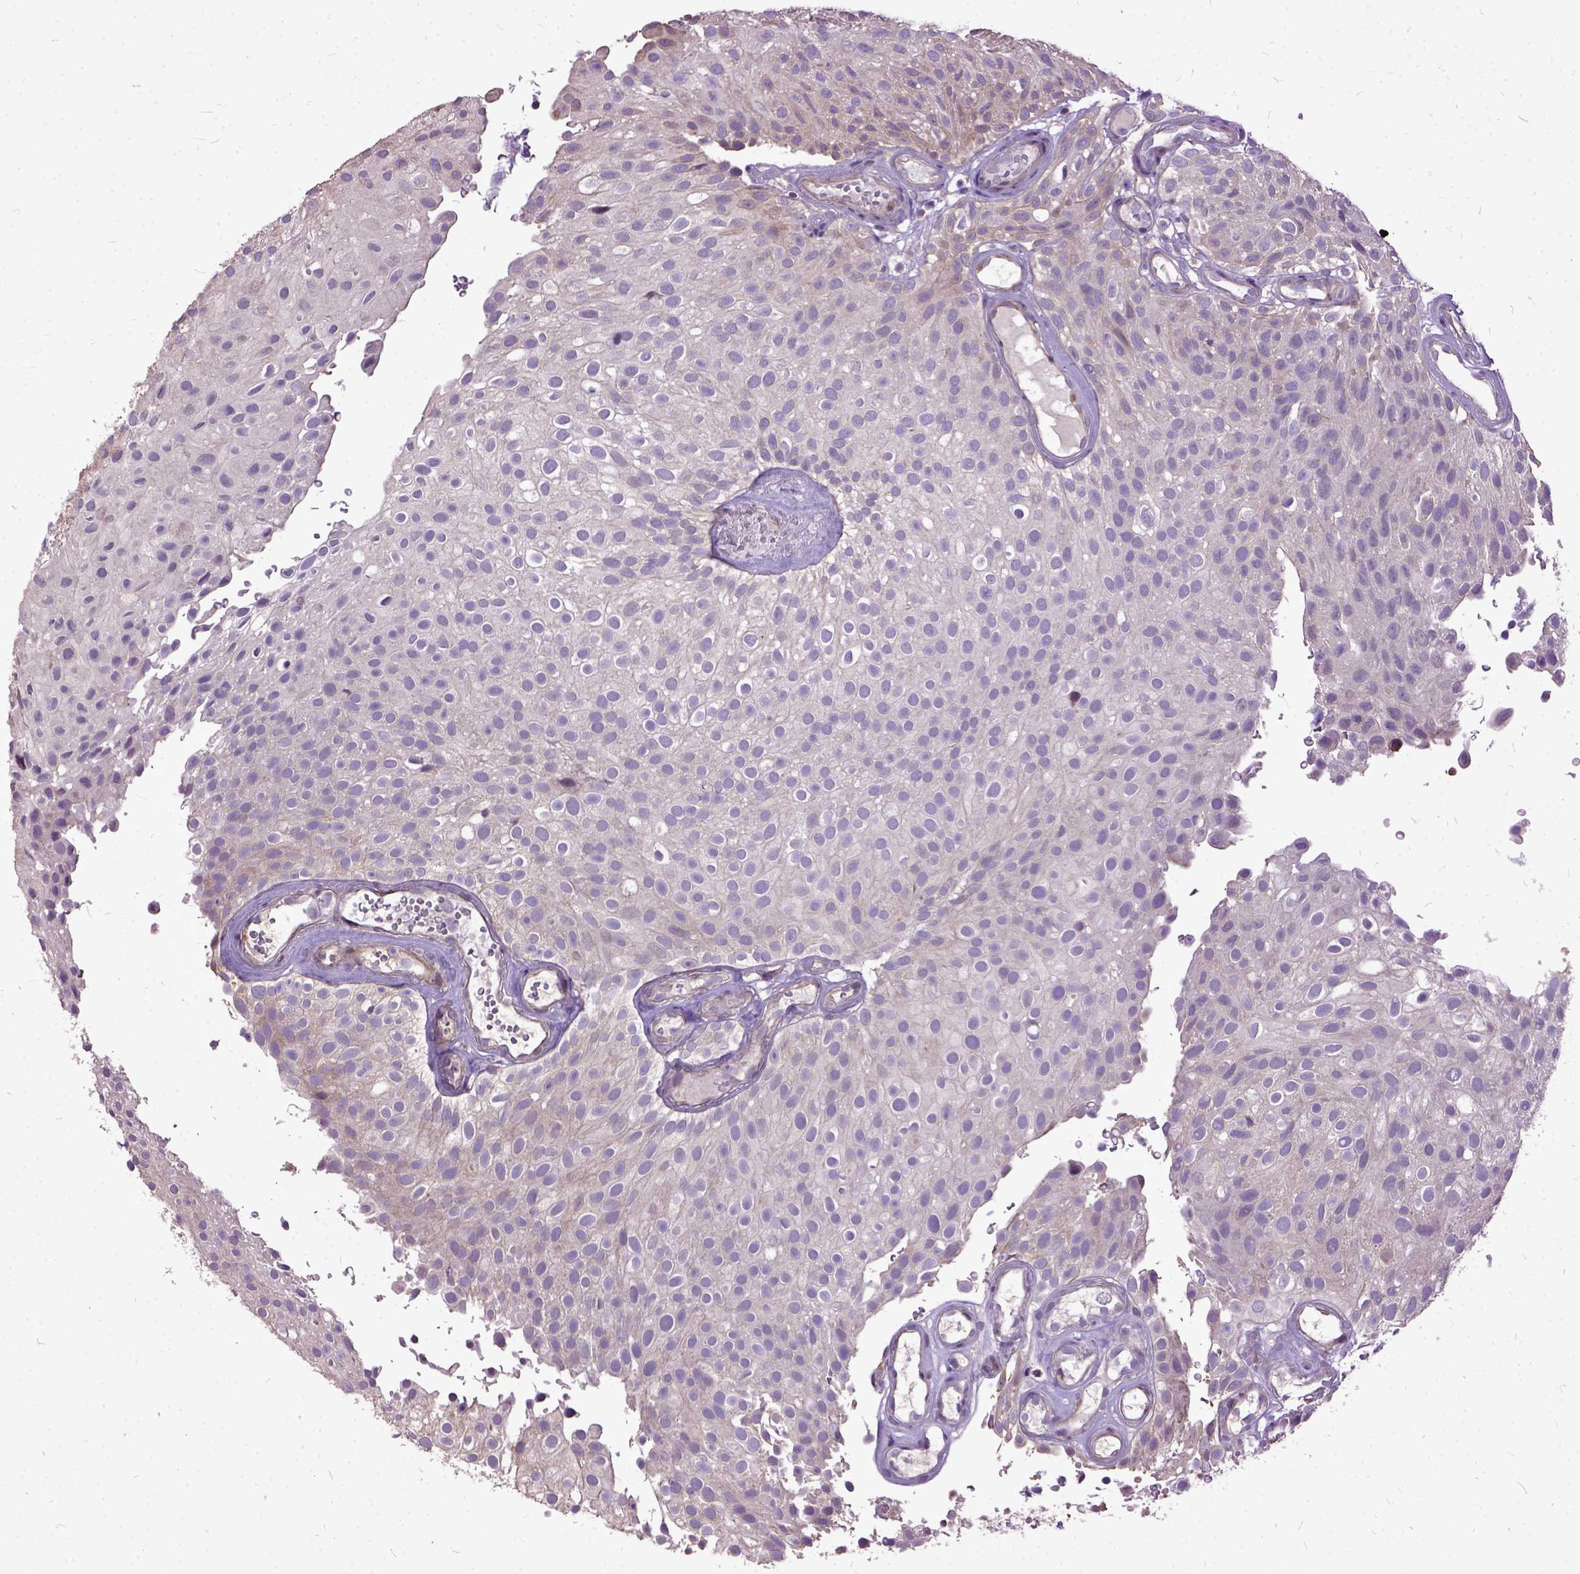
{"staining": {"intensity": "weak", "quantity": "25%-75%", "location": "cytoplasmic/membranous"}, "tissue": "urothelial cancer", "cell_type": "Tumor cells", "image_type": "cancer", "snomed": [{"axis": "morphology", "description": "Urothelial carcinoma, Low grade"}, {"axis": "topography", "description": "Urinary bladder"}], "caption": "A brown stain highlights weak cytoplasmic/membranous positivity of a protein in human urothelial carcinoma (low-grade) tumor cells. (DAB IHC with brightfield microscopy, high magnification).", "gene": "AREG", "patient": {"sex": "male", "age": 78}}